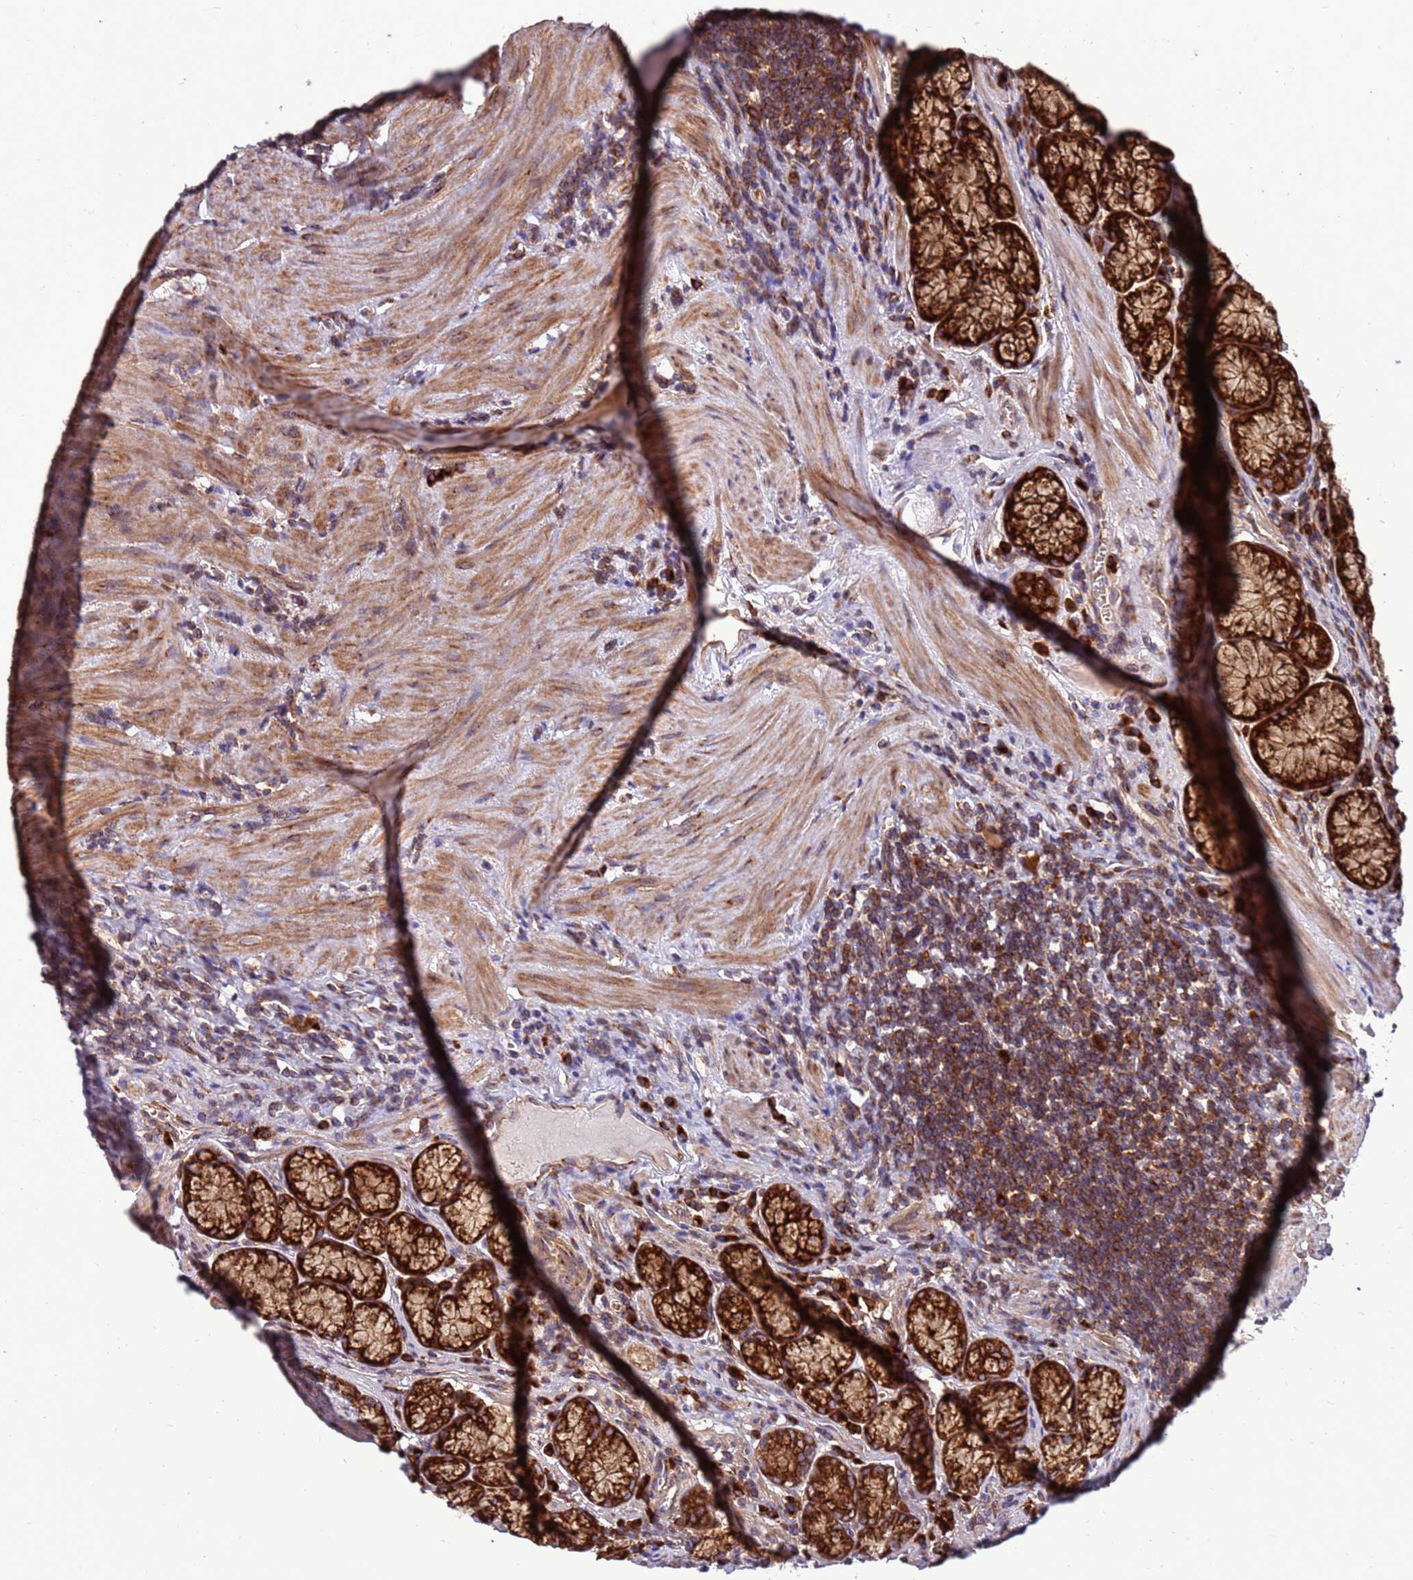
{"staining": {"intensity": "strong", "quantity": ">75%", "location": "cytoplasmic/membranous"}, "tissue": "stomach", "cell_type": "Glandular cells", "image_type": "normal", "snomed": [{"axis": "morphology", "description": "Normal tissue, NOS"}, {"axis": "topography", "description": "Stomach"}], "caption": "Stomach stained with a brown dye demonstrates strong cytoplasmic/membranous positive positivity in approximately >75% of glandular cells.", "gene": "ZC3HAV1", "patient": {"sex": "male", "age": 55}}